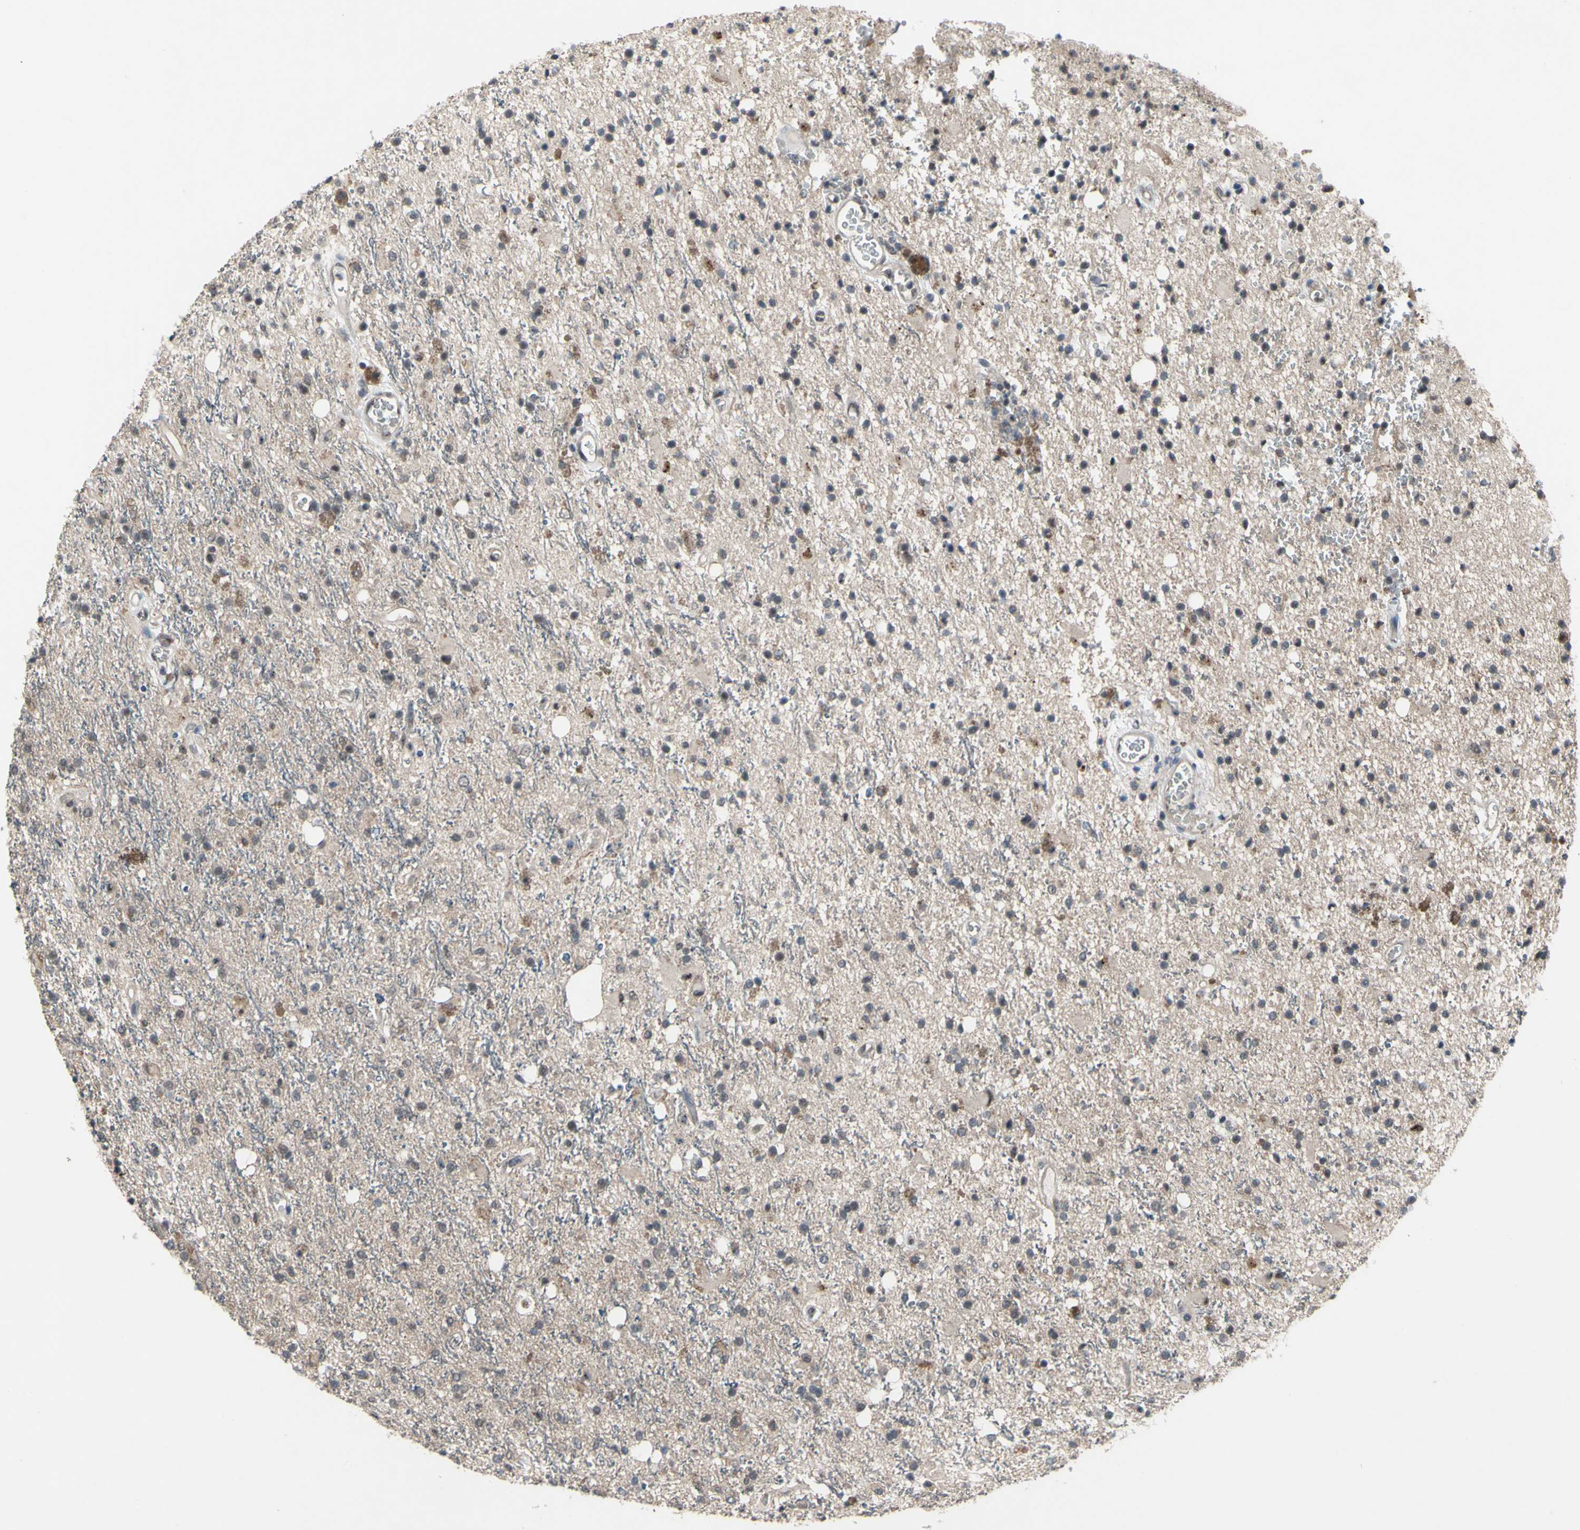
{"staining": {"intensity": "moderate", "quantity": "<25%", "location": "nuclear"}, "tissue": "glioma", "cell_type": "Tumor cells", "image_type": "cancer", "snomed": [{"axis": "morphology", "description": "Glioma, malignant, High grade"}, {"axis": "topography", "description": "Brain"}], "caption": "A brown stain shows moderate nuclear staining of a protein in malignant glioma (high-grade) tumor cells.", "gene": "TRDMT1", "patient": {"sex": "male", "age": 47}}